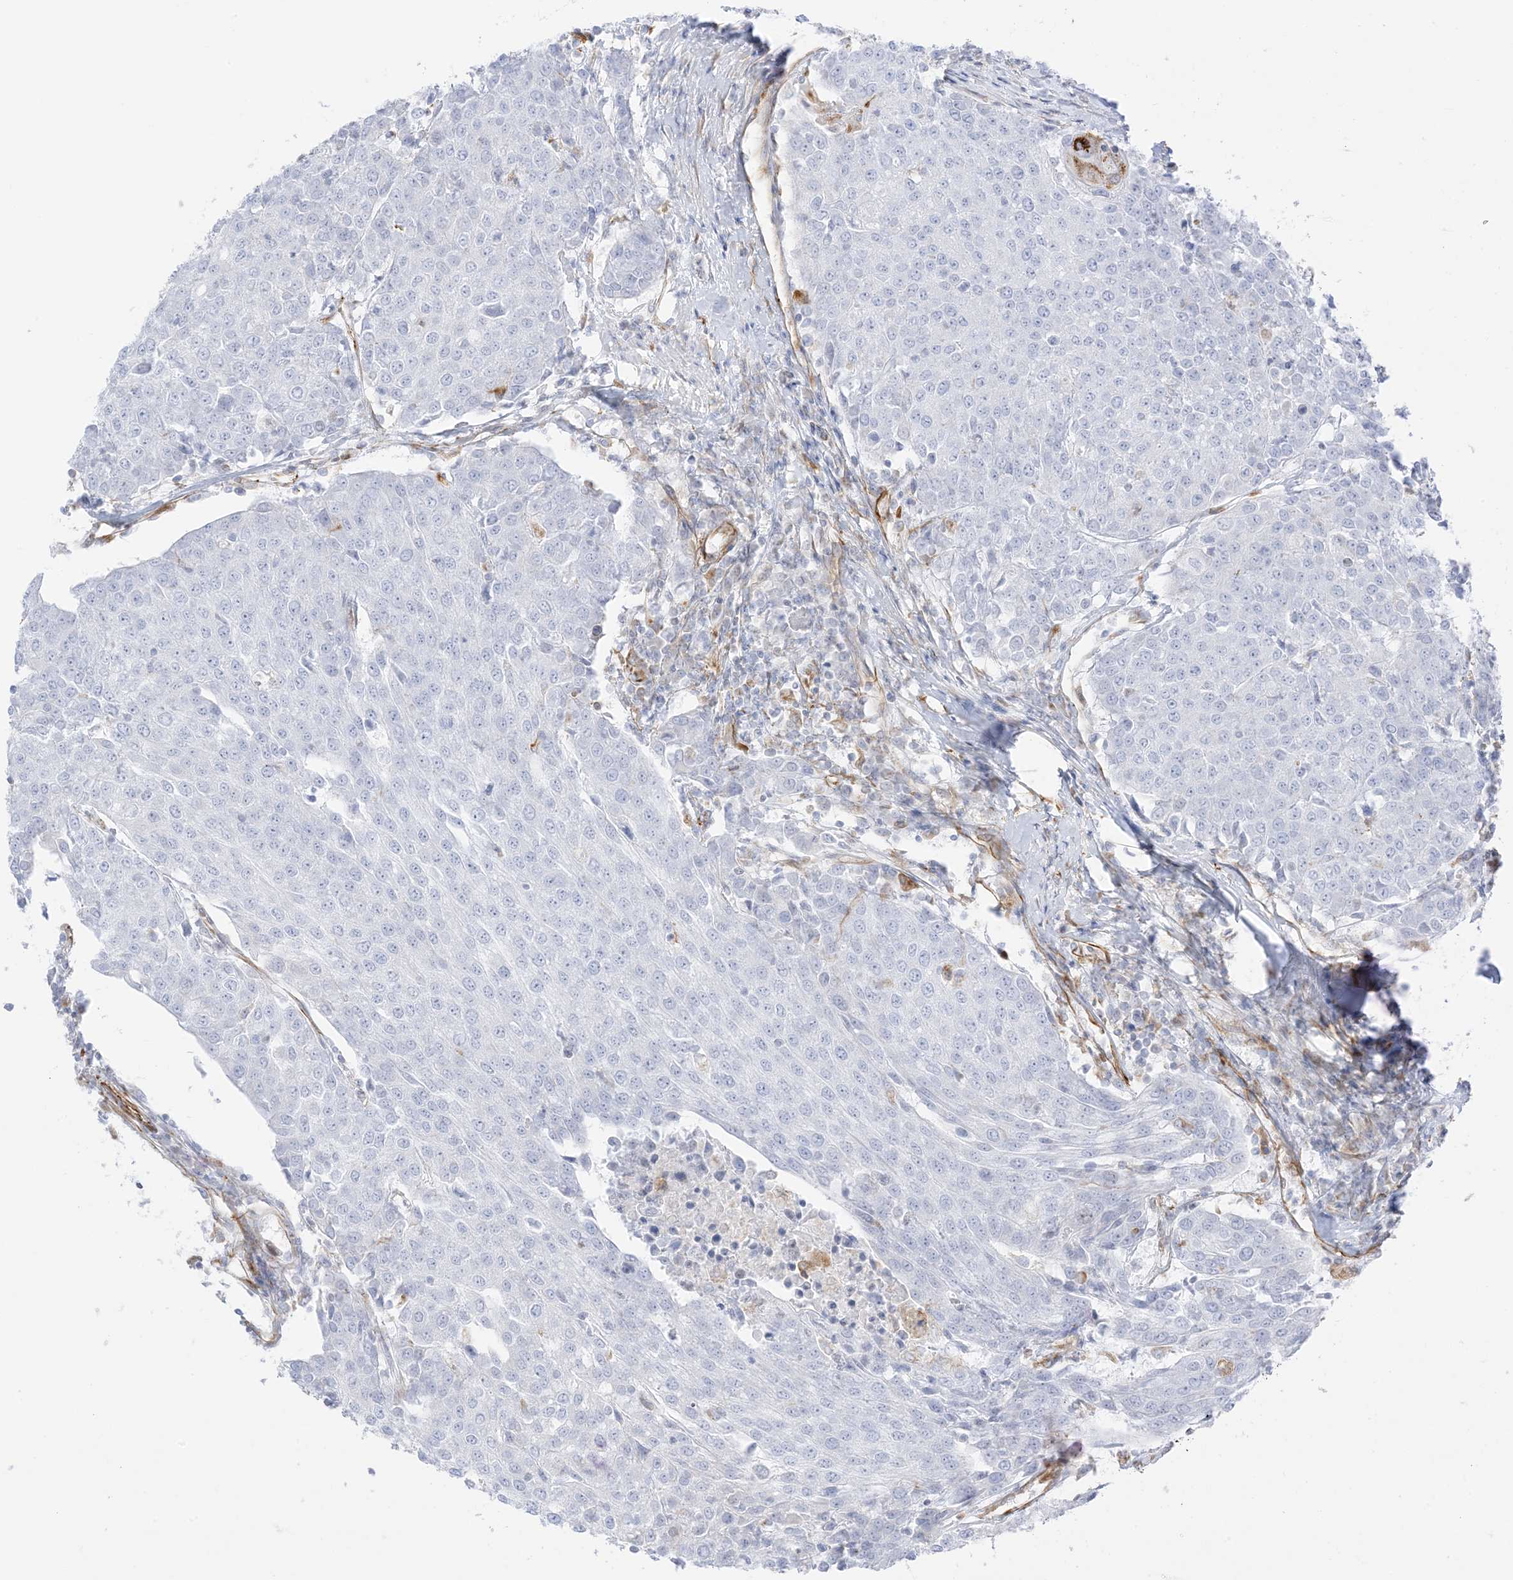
{"staining": {"intensity": "negative", "quantity": "none", "location": "none"}, "tissue": "urothelial cancer", "cell_type": "Tumor cells", "image_type": "cancer", "snomed": [{"axis": "morphology", "description": "Urothelial carcinoma, High grade"}, {"axis": "topography", "description": "Urinary bladder"}], "caption": "DAB immunohistochemical staining of high-grade urothelial carcinoma demonstrates no significant positivity in tumor cells.", "gene": "PID1", "patient": {"sex": "female", "age": 85}}